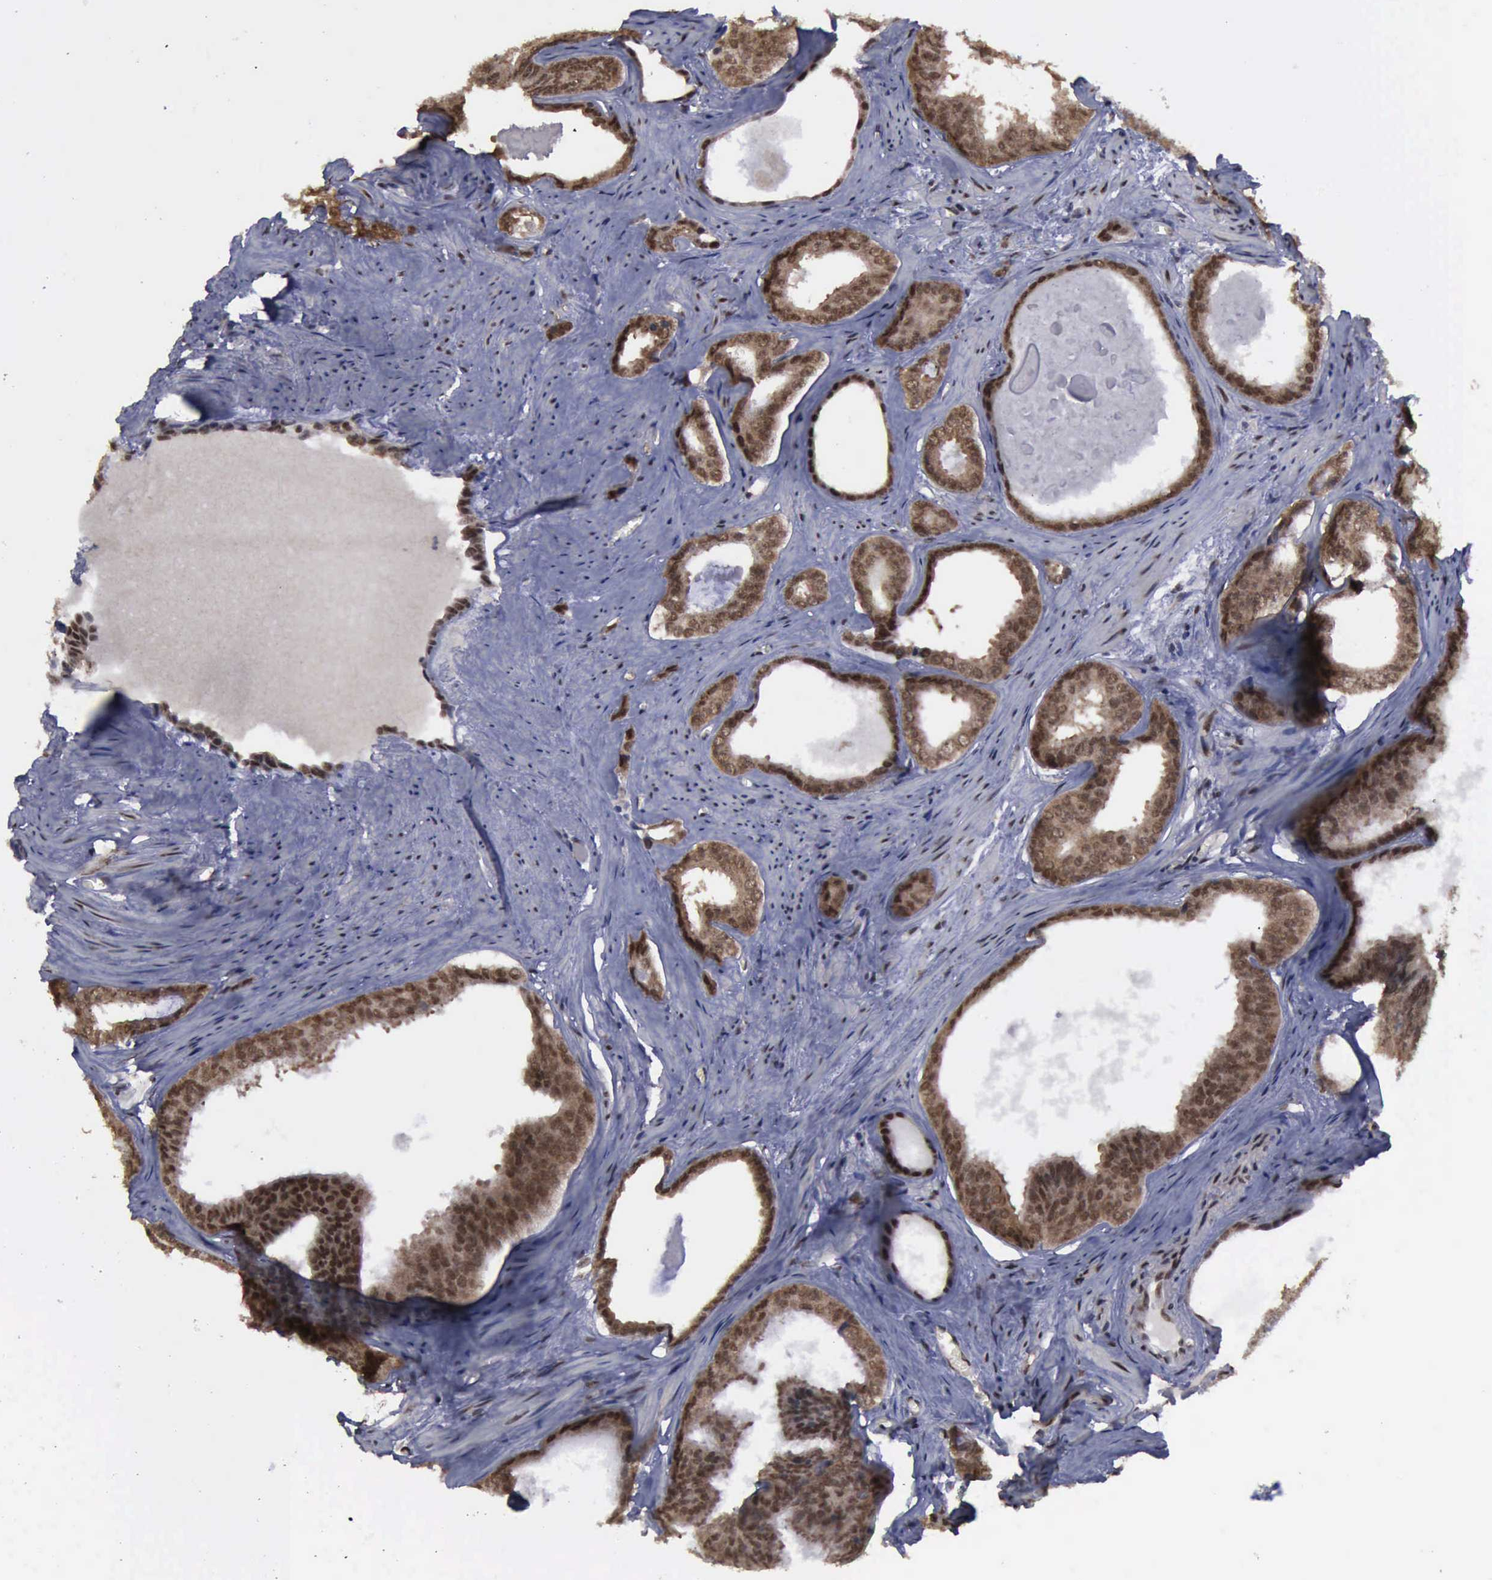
{"staining": {"intensity": "moderate", "quantity": ">75%", "location": "cytoplasmic/membranous,nuclear"}, "tissue": "prostate cancer", "cell_type": "Tumor cells", "image_type": "cancer", "snomed": [{"axis": "morphology", "description": "Adenocarcinoma, Medium grade"}, {"axis": "topography", "description": "Prostate"}], "caption": "Immunohistochemical staining of human prostate adenocarcinoma (medium-grade) shows medium levels of moderate cytoplasmic/membranous and nuclear expression in approximately >75% of tumor cells.", "gene": "RTCB", "patient": {"sex": "male", "age": 79}}